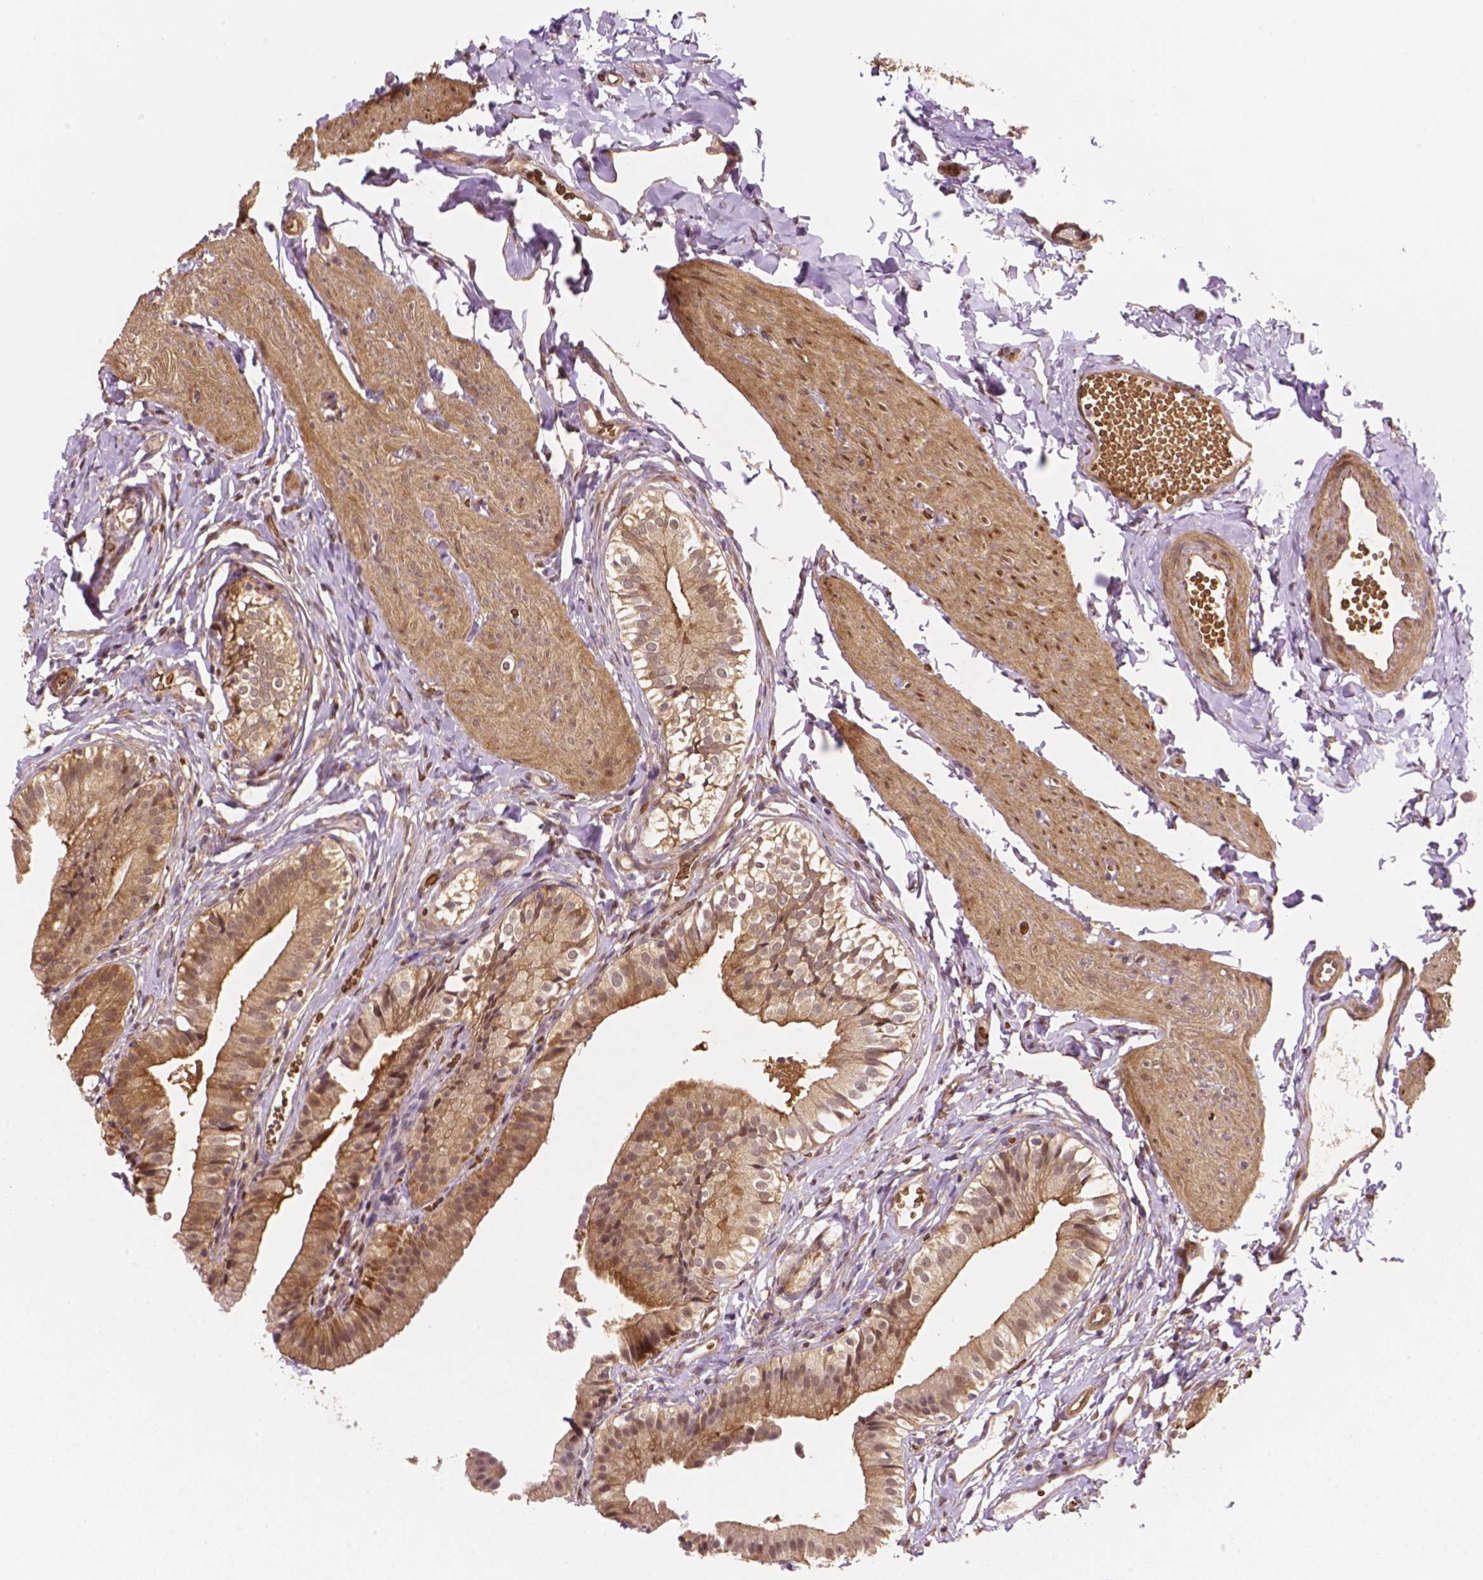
{"staining": {"intensity": "weak", "quantity": ">75%", "location": "cytoplasmic/membranous,nuclear"}, "tissue": "gallbladder", "cell_type": "Glandular cells", "image_type": "normal", "snomed": [{"axis": "morphology", "description": "Normal tissue, NOS"}, {"axis": "topography", "description": "Gallbladder"}], "caption": "Immunohistochemical staining of benign gallbladder shows >75% levels of weak cytoplasmic/membranous,nuclear protein positivity in approximately >75% of glandular cells. The staining was performed using DAB (3,3'-diaminobenzidine) to visualize the protein expression in brown, while the nuclei were stained in blue with hematoxylin (Magnification: 20x).", "gene": "YAP1", "patient": {"sex": "female", "age": 47}}